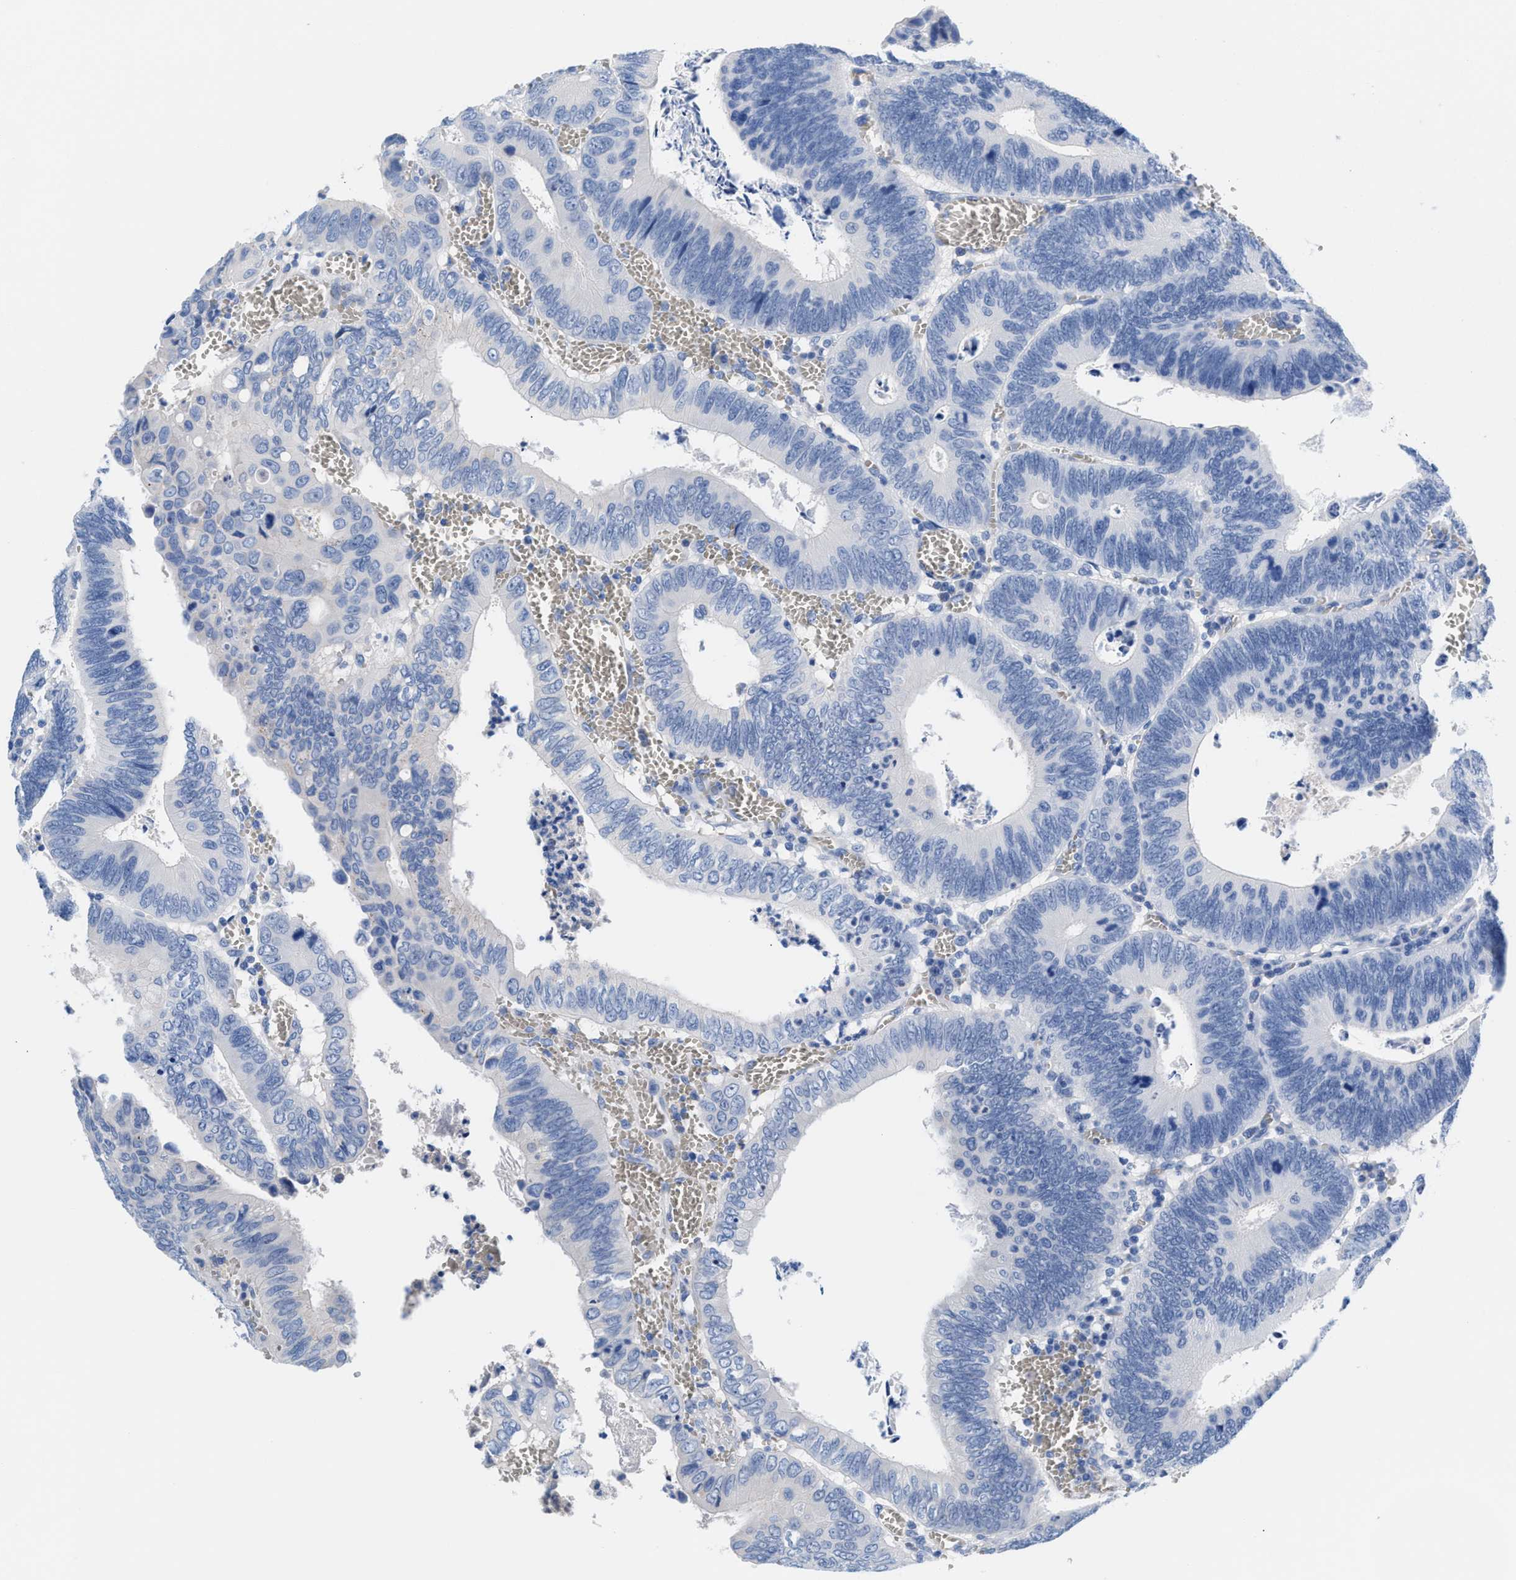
{"staining": {"intensity": "negative", "quantity": "none", "location": "none"}, "tissue": "colorectal cancer", "cell_type": "Tumor cells", "image_type": "cancer", "snomed": [{"axis": "morphology", "description": "Inflammation, NOS"}, {"axis": "morphology", "description": "Adenocarcinoma, NOS"}, {"axis": "topography", "description": "Colon"}], "caption": "Protein analysis of adenocarcinoma (colorectal) reveals no significant positivity in tumor cells. The staining is performed using DAB brown chromogen with nuclei counter-stained in using hematoxylin.", "gene": "SLFN13", "patient": {"sex": "male", "age": 72}}